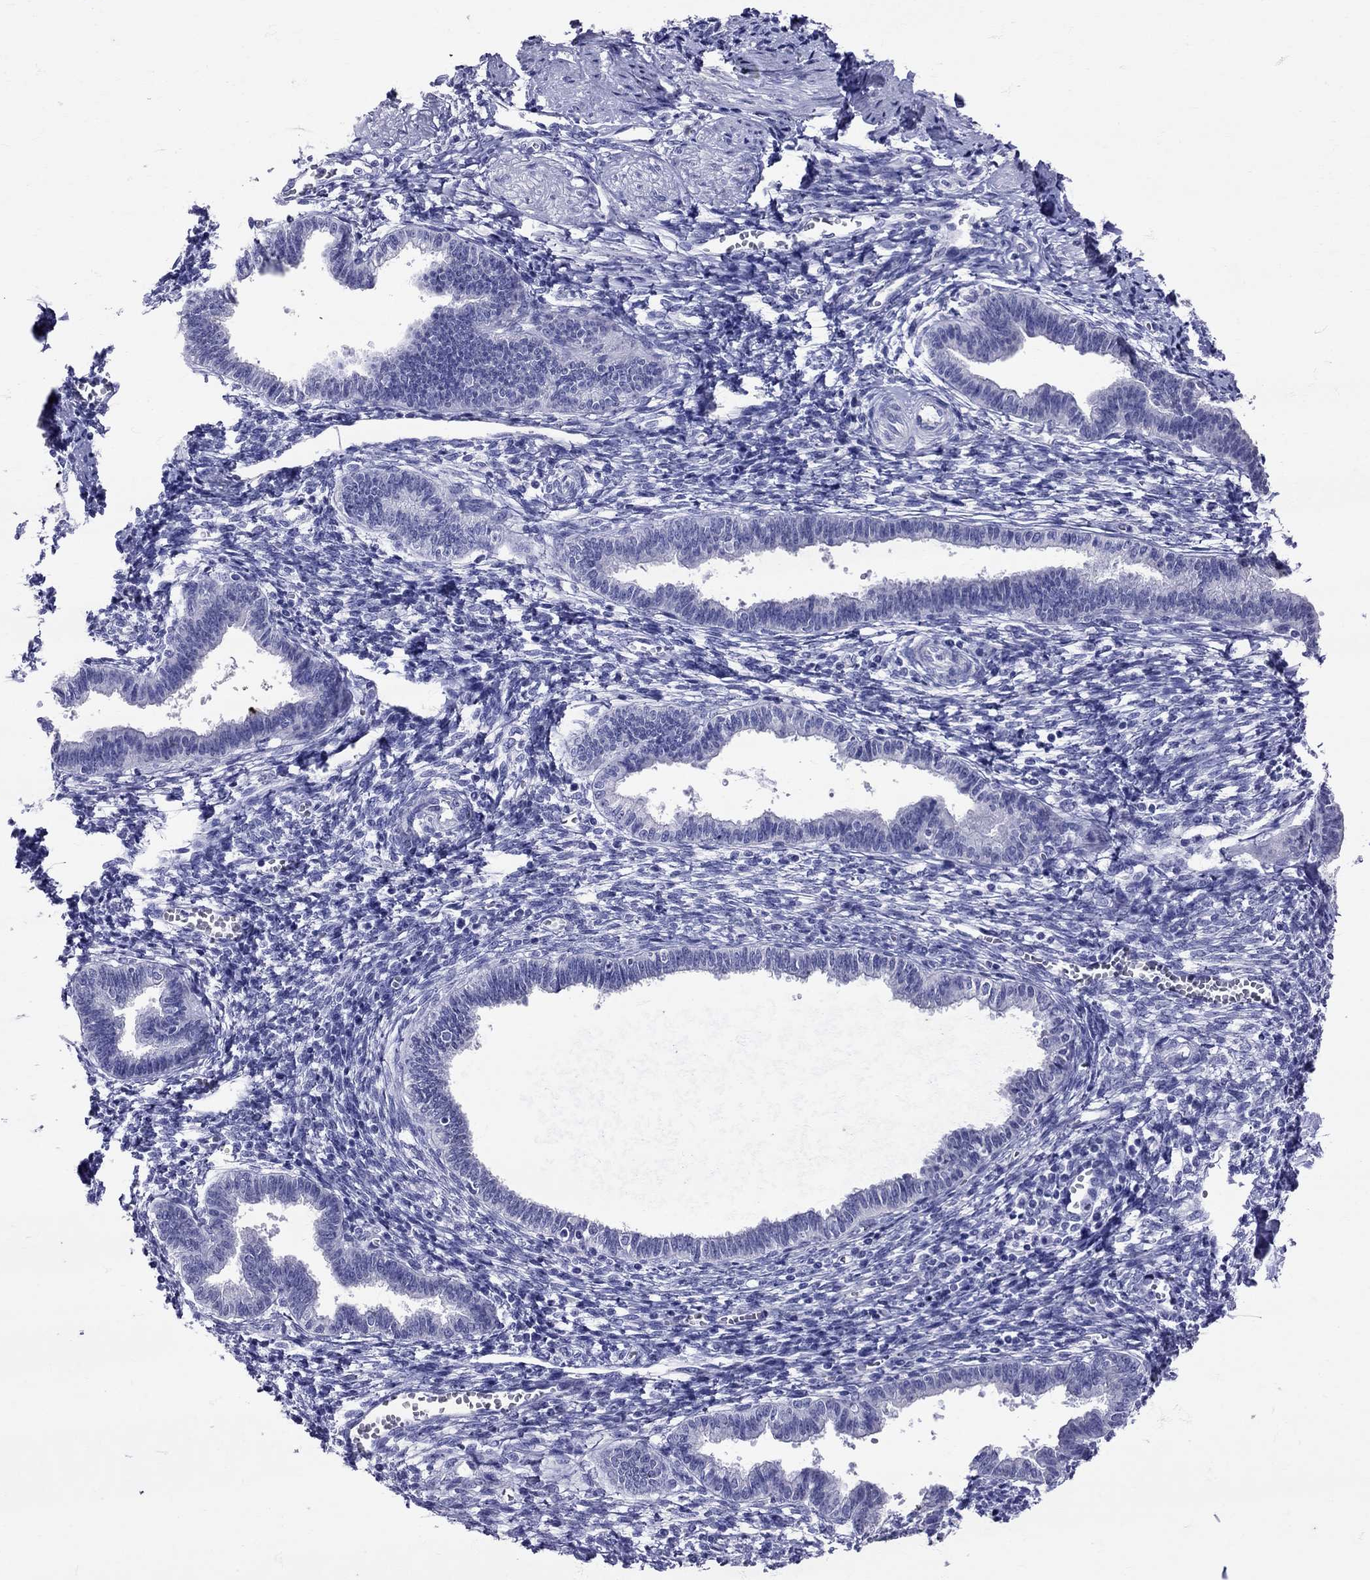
{"staining": {"intensity": "negative", "quantity": "none", "location": "none"}, "tissue": "endometrium", "cell_type": "Cells in endometrial stroma", "image_type": "normal", "snomed": [{"axis": "morphology", "description": "Normal tissue, NOS"}, {"axis": "topography", "description": "Cervix"}, {"axis": "topography", "description": "Endometrium"}], "caption": "This is a image of IHC staining of normal endometrium, which shows no staining in cells in endometrial stroma. Nuclei are stained in blue.", "gene": "AVP", "patient": {"sex": "female", "age": 37}}